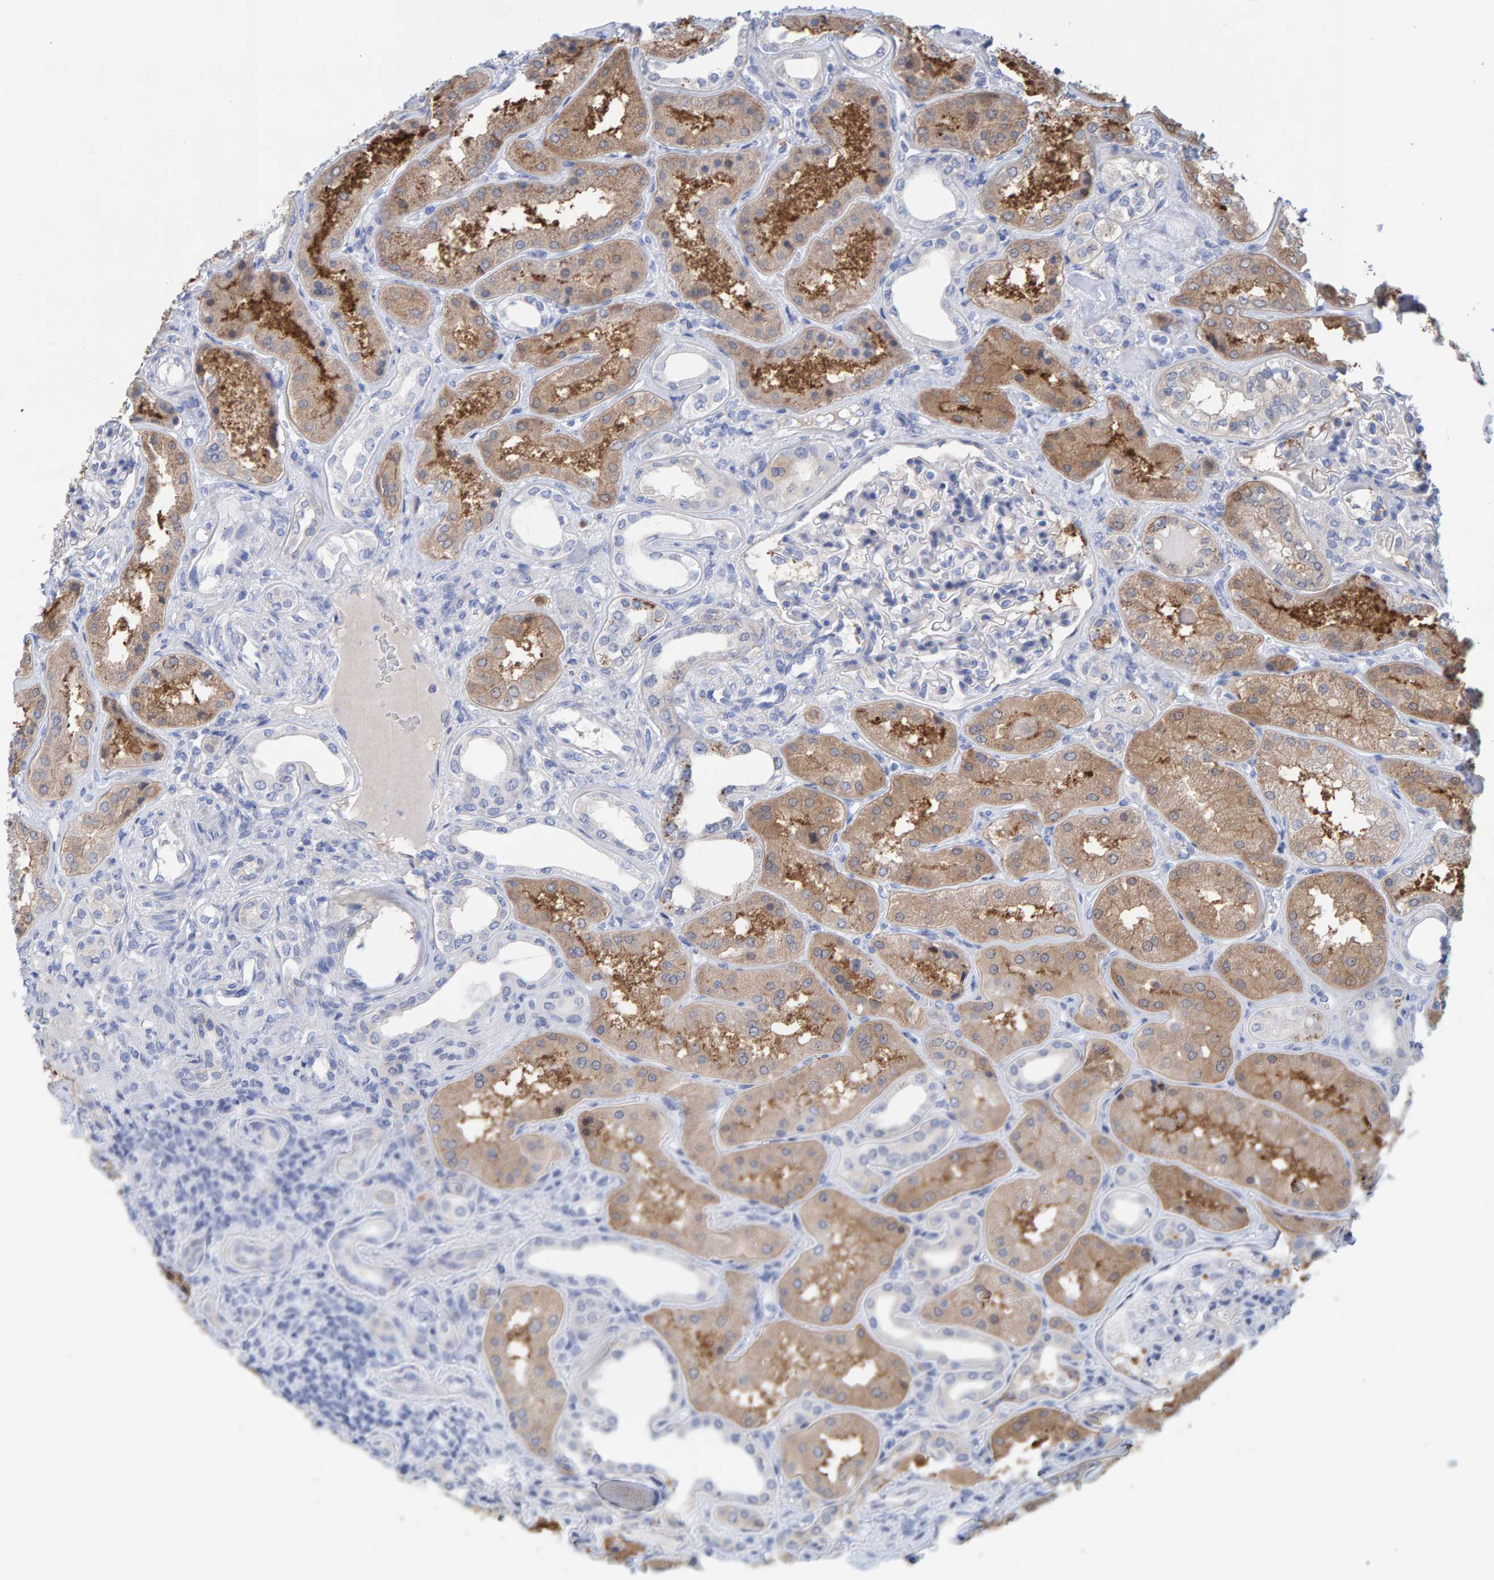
{"staining": {"intensity": "weak", "quantity": "<25%", "location": "cytoplasmic/membranous"}, "tissue": "kidney", "cell_type": "Cells in glomeruli", "image_type": "normal", "snomed": [{"axis": "morphology", "description": "Normal tissue, NOS"}, {"axis": "topography", "description": "Kidney"}], "caption": "This image is of benign kidney stained with IHC to label a protein in brown with the nuclei are counter-stained blue. There is no expression in cells in glomeruli.", "gene": "KLHL11", "patient": {"sex": "female", "age": 56}}